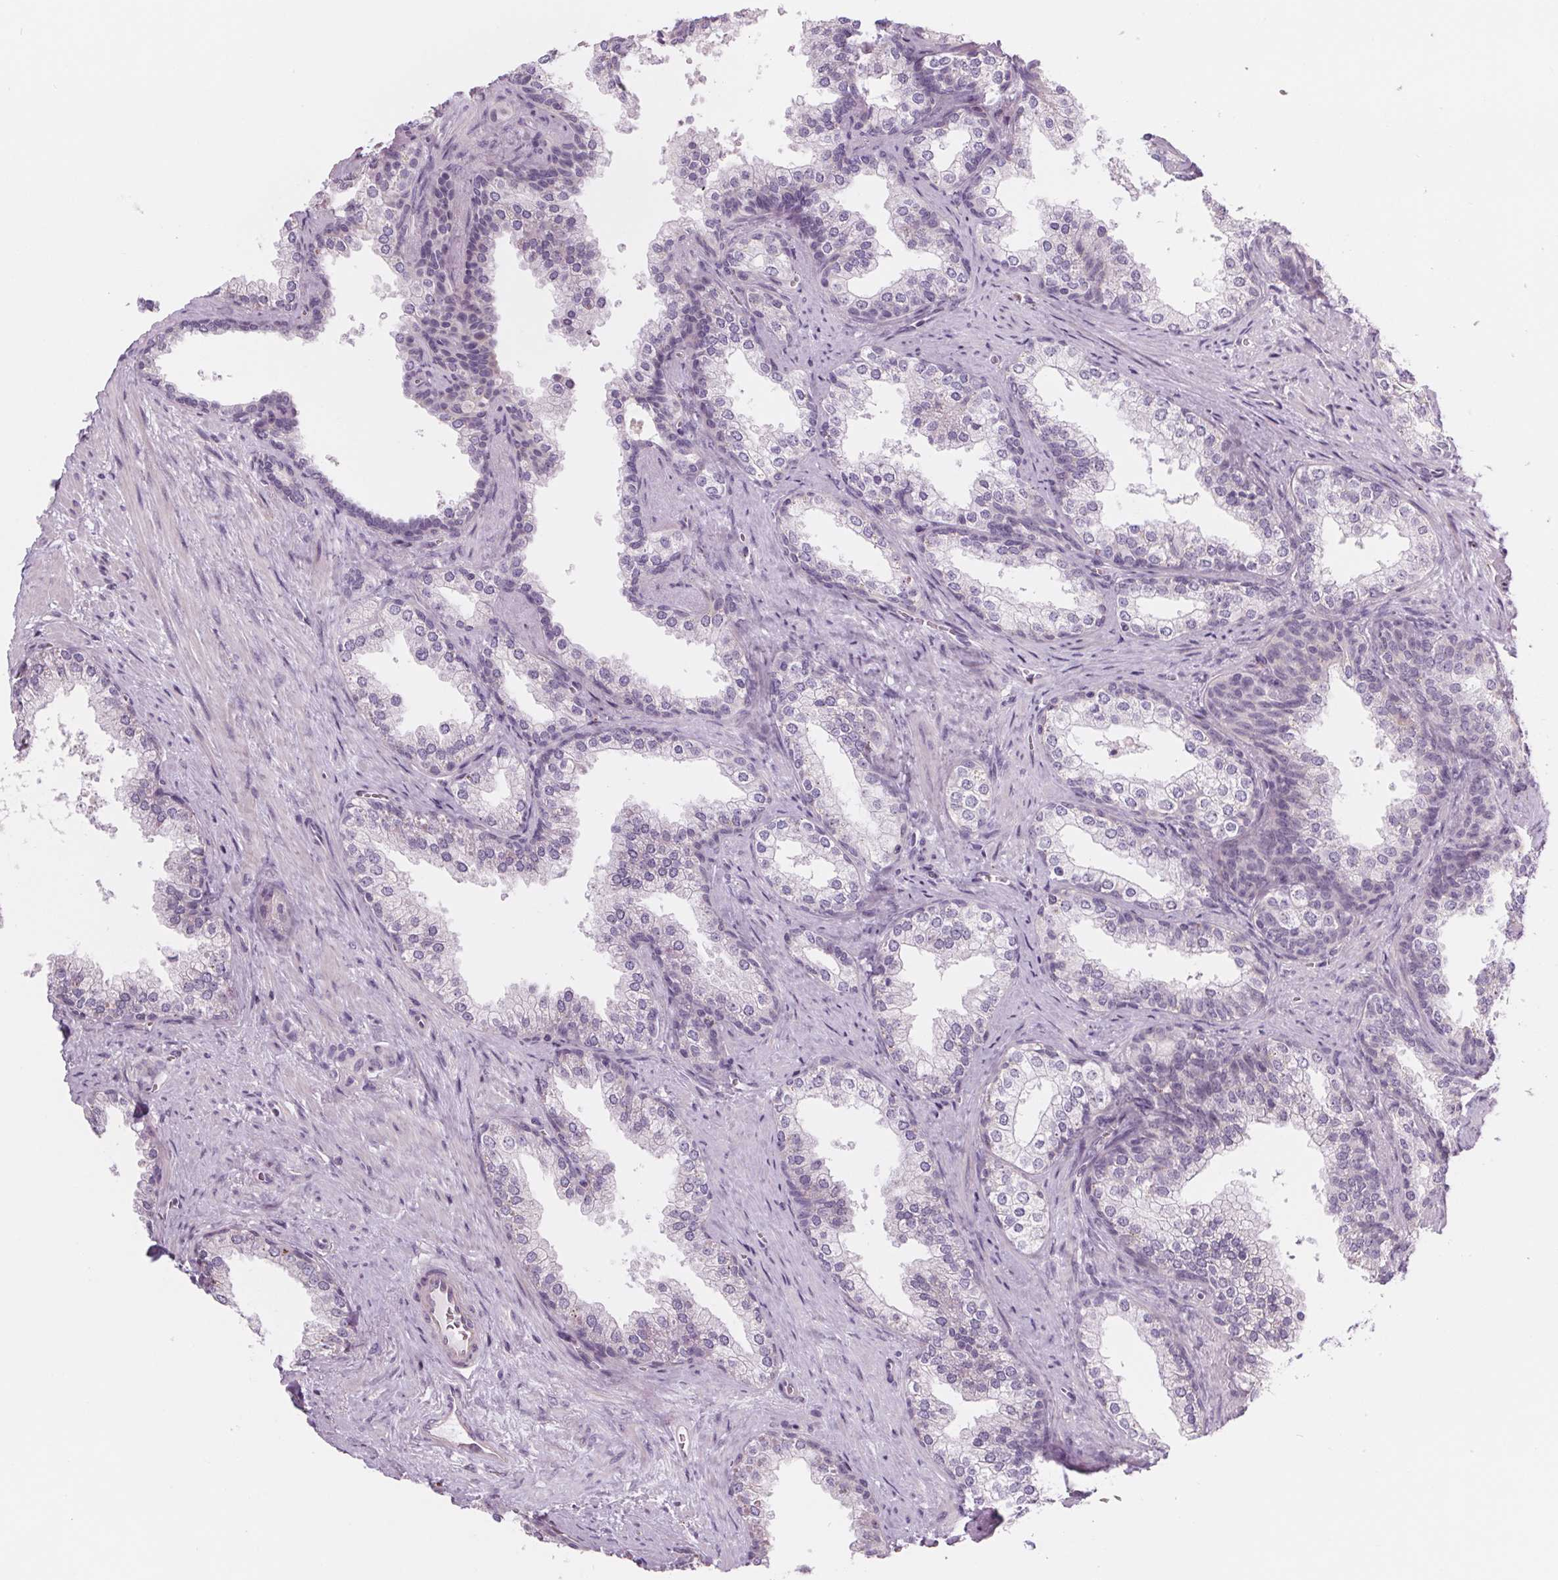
{"staining": {"intensity": "negative", "quantity": "none", "location": "none"}, "tissue": "prostate", "cell_type": "Glandular cells", "image_type": "normal", "snomed": [{"axis": "morphology", "description": "Normal tissue, NOS"}, {"axis": "topography", "description": "Prostate"}], "caption": "Histopathology image shows no significant protein positivity in glandular cells of unremarkable prostate. The staining is performed using DAB brown chromogen with nuclei counter-stained in using hematoxylin.", "gene": "SAMD5", "patient": {"sex": "male", "age": 79}}